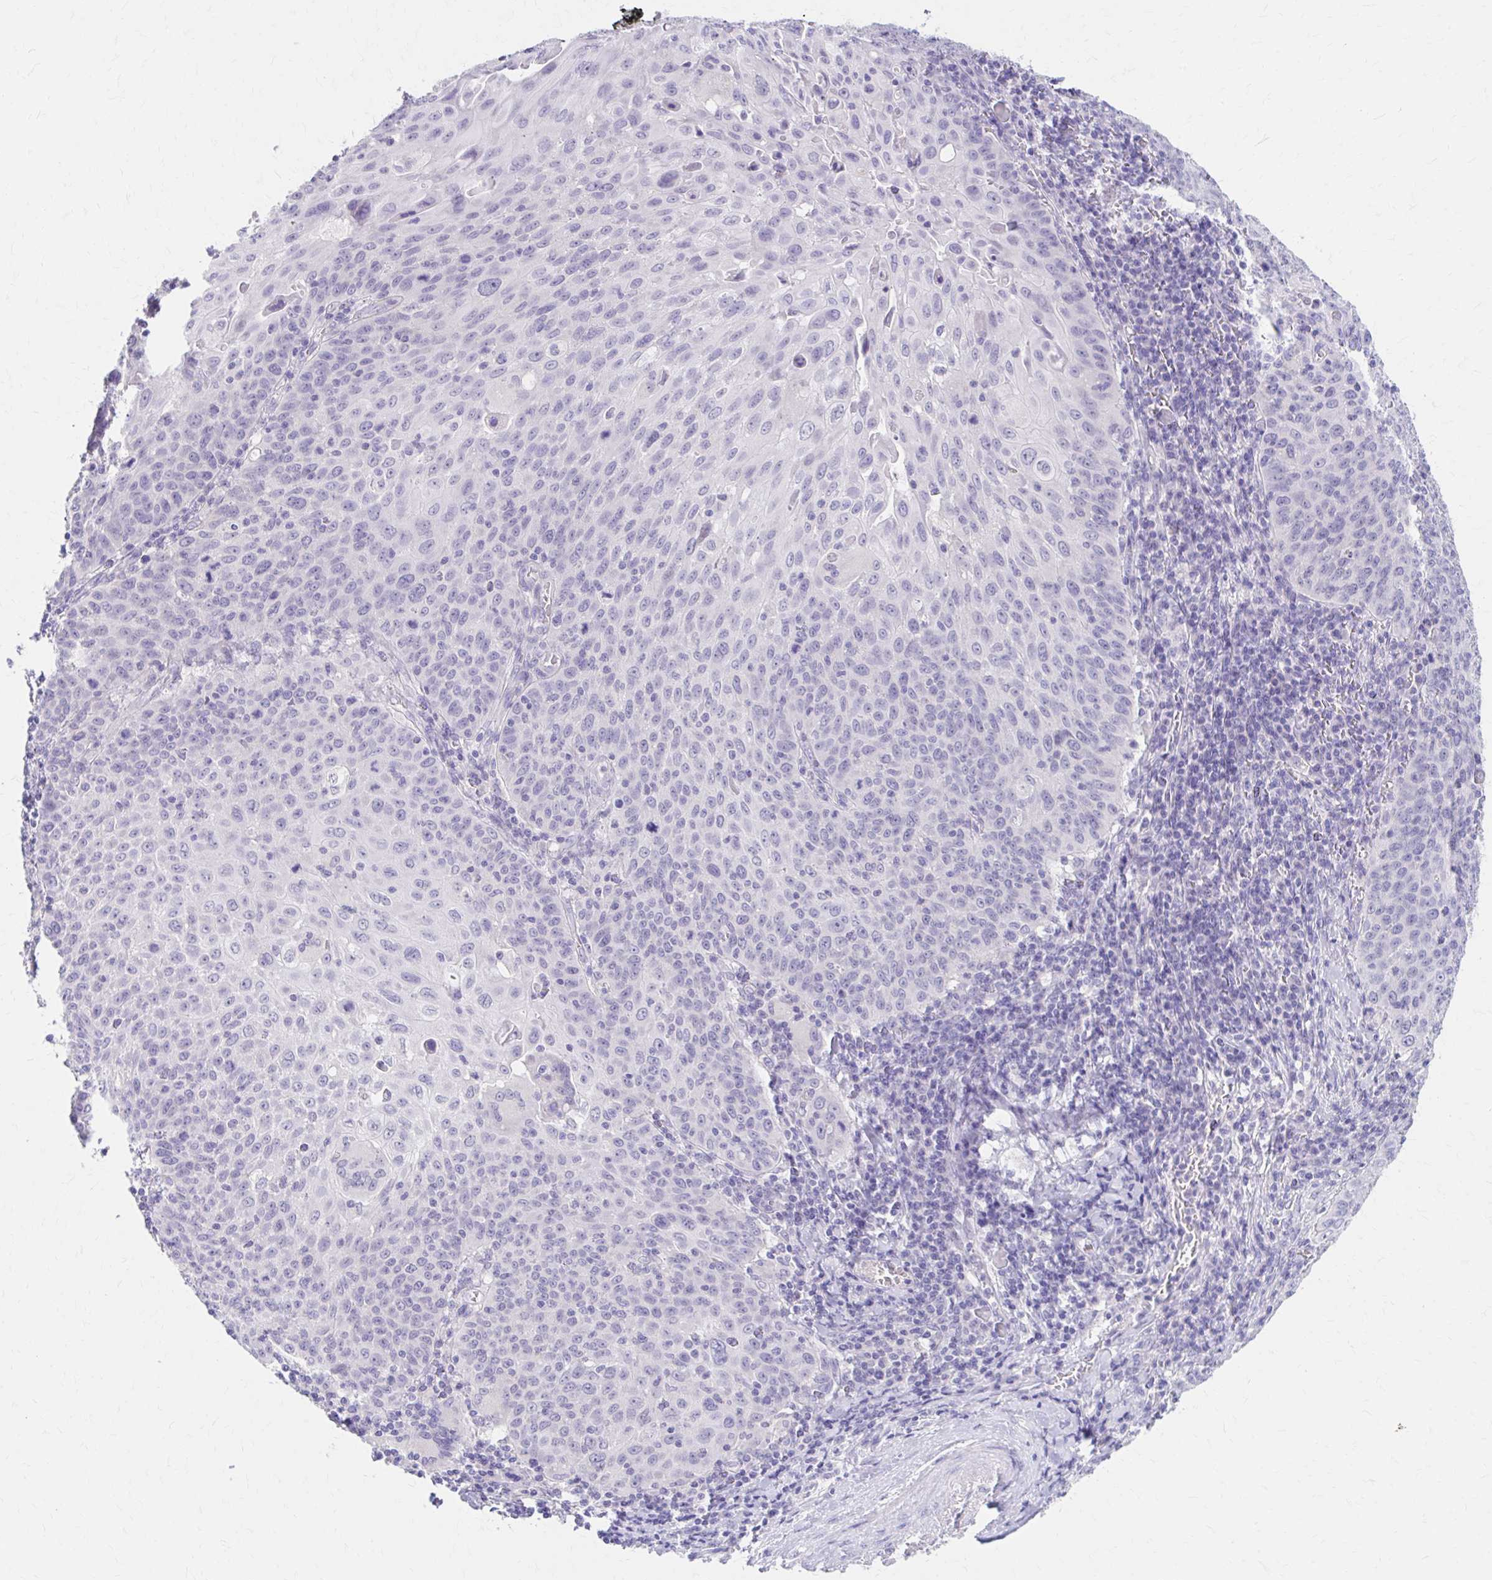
{"staining": {"intensity": "negative", "quantity": "none", "location": "none"}, "tissue": "cervical cancer", "cell_type": "Tumor cells", "image_type": "cancer", "snomed": [{"axis": "morphology", "description": "Squamous cell carcinoma, NOS"}, {"axis": "topography", "description": "Cervix"}], "caption": "This micrograph is of cervical cancer (squamous cell carcinoma) stained with immunohistochemistry to label a protein in brown with the nuclei are counter-stained blue. There is no expression in tumor cells.", "gene": "AZGP1", "patient": {"sex": "female", "age": 65}}